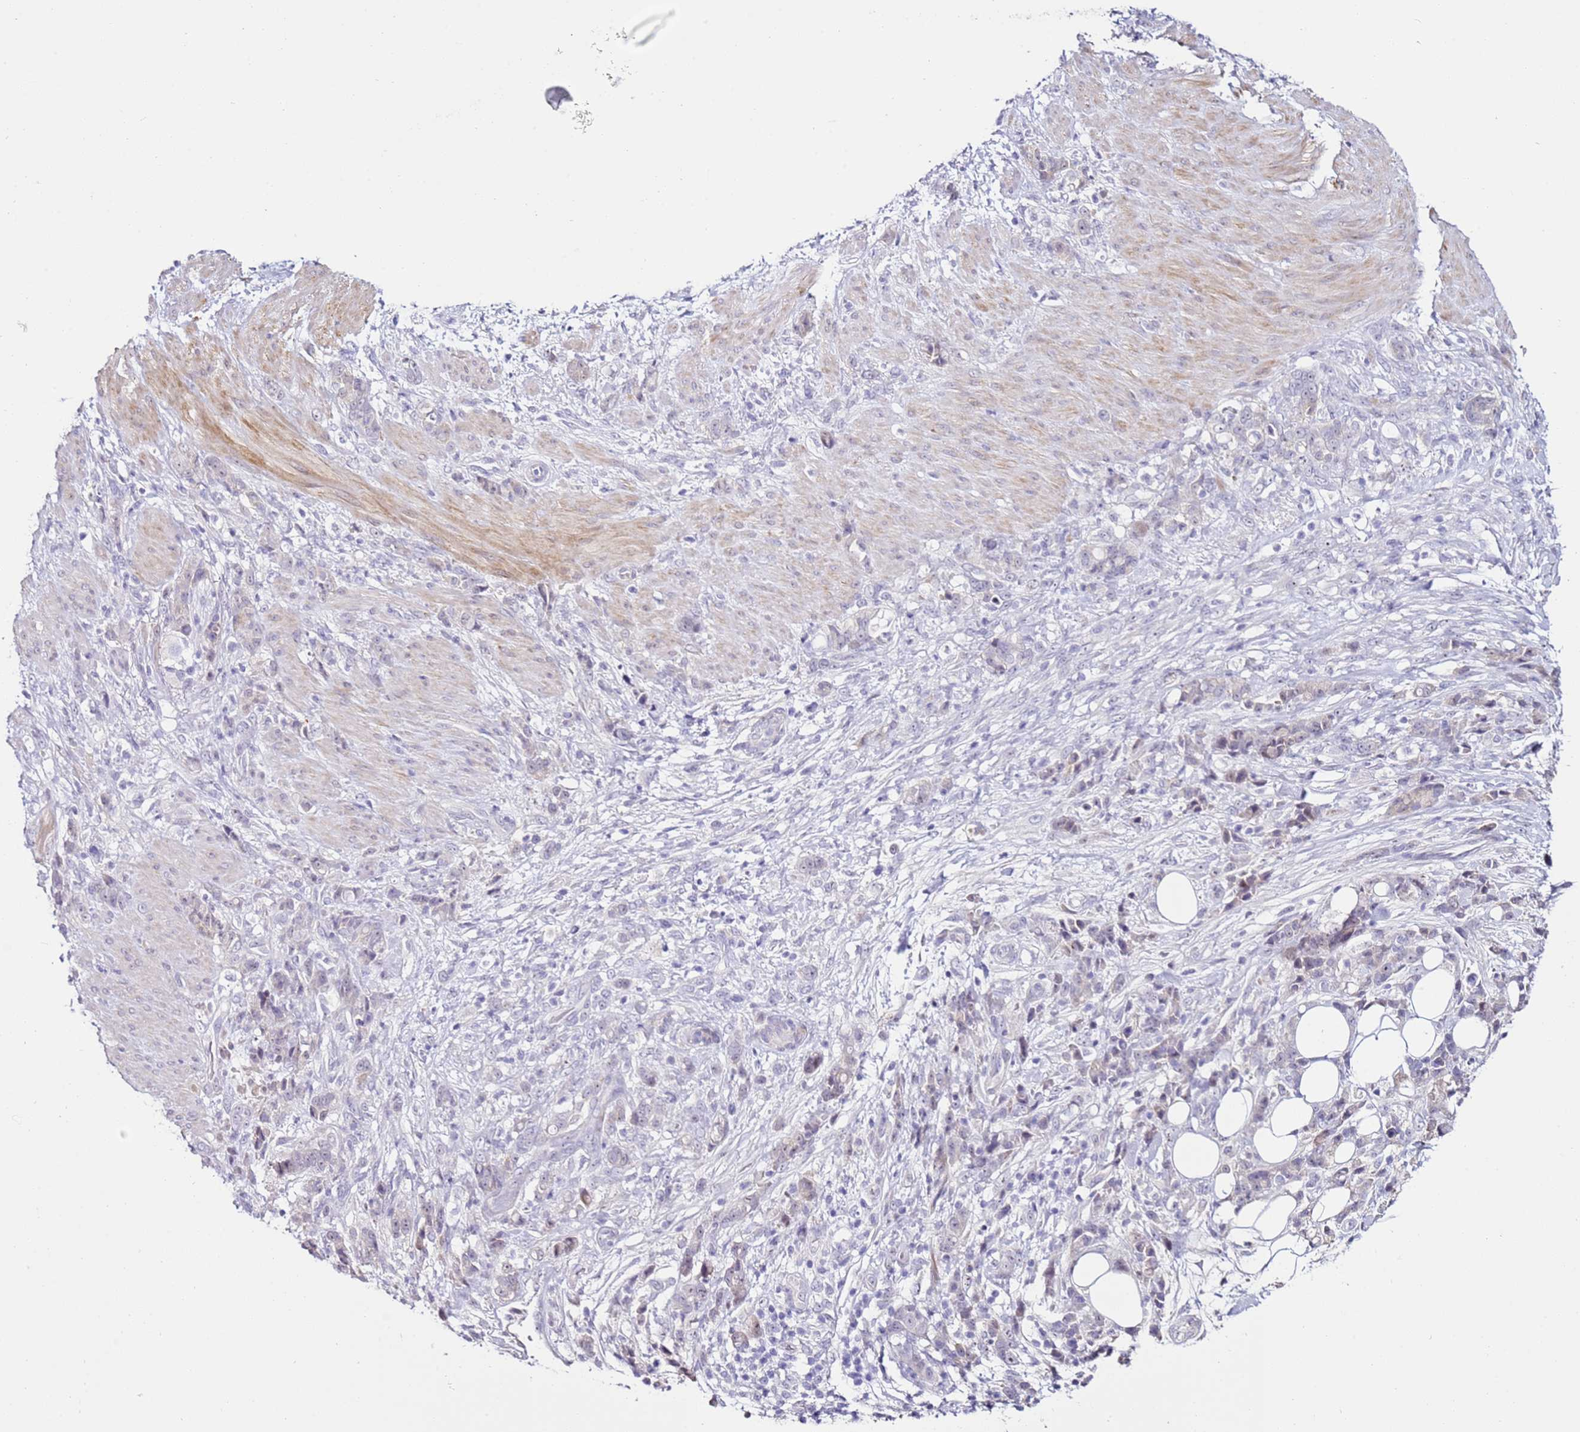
{"staining": {"intensity": "negative", "quantity": "none", "location": "none"}, "tissue": "stomach cancer", "cell_type": "Tumor cells", "image_type": "cancer", "snomed": [{"axis": "morphology", "description": "Normal tissue, NOS"}, {"axis": "morphology", "description": "Adenocarcinoma, NOS"}, {"axis": "topography", "description": "Stomach"}], "caption": "High power microscopy histopathology image of an IHC histopathology image of adenocarcinoma (stomach), revealing no significant positivity in tumor cells.", "gene": "HGD", "patient": {"sex": "female", "age": 79}}